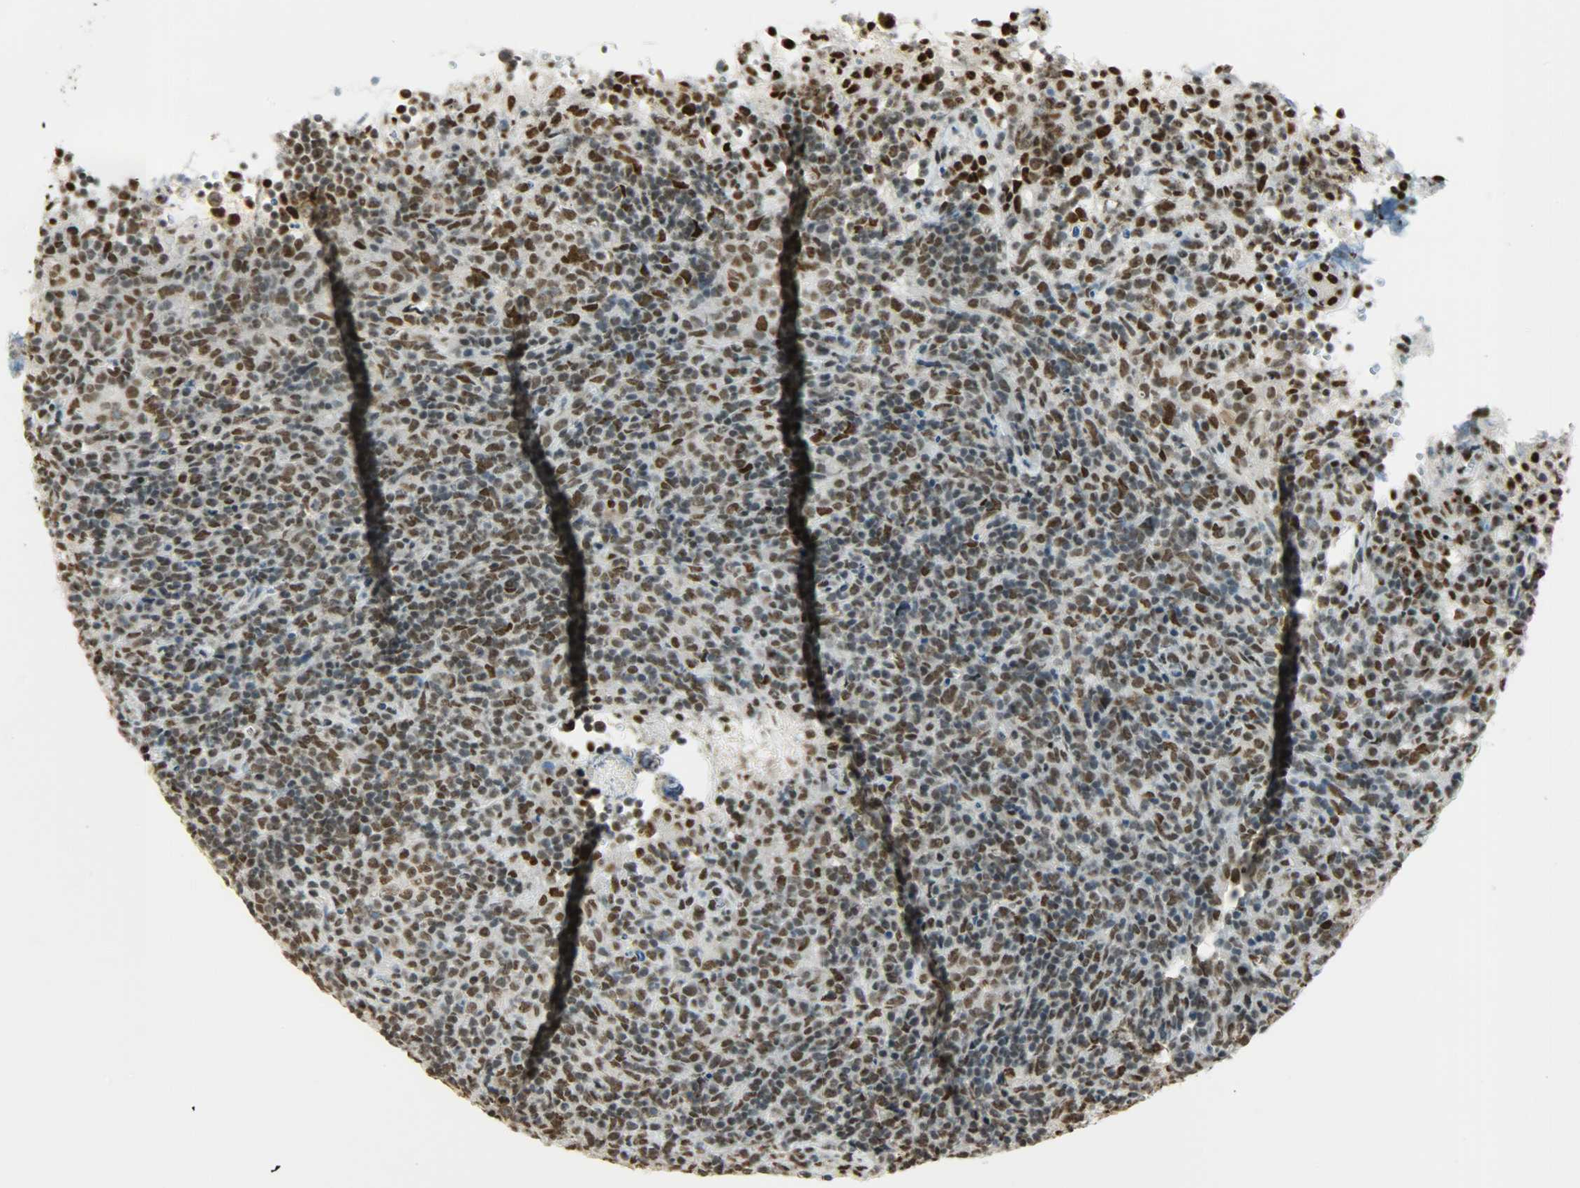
{"staining": {"intensity": "strong", "quantity": "25%-75%", "location": "nuclear"}, "tissue": "lymphoma", "cell_type": "Tumor cells", "image_type": "cancer", "snomed": [{"axis": "morphology", "description": "Malignant lymphoma, non-Hodgkin's type, High grade"}, {"axis": "topography", "description": "Lymph node"}], "caption": "Lymphoma stained with immunohistochemistry reveals strong nuclear staining in about 25%-75% of tumor cells.", "gene": "MYEF2", "patient": {"sex": "female", "age": 76}}